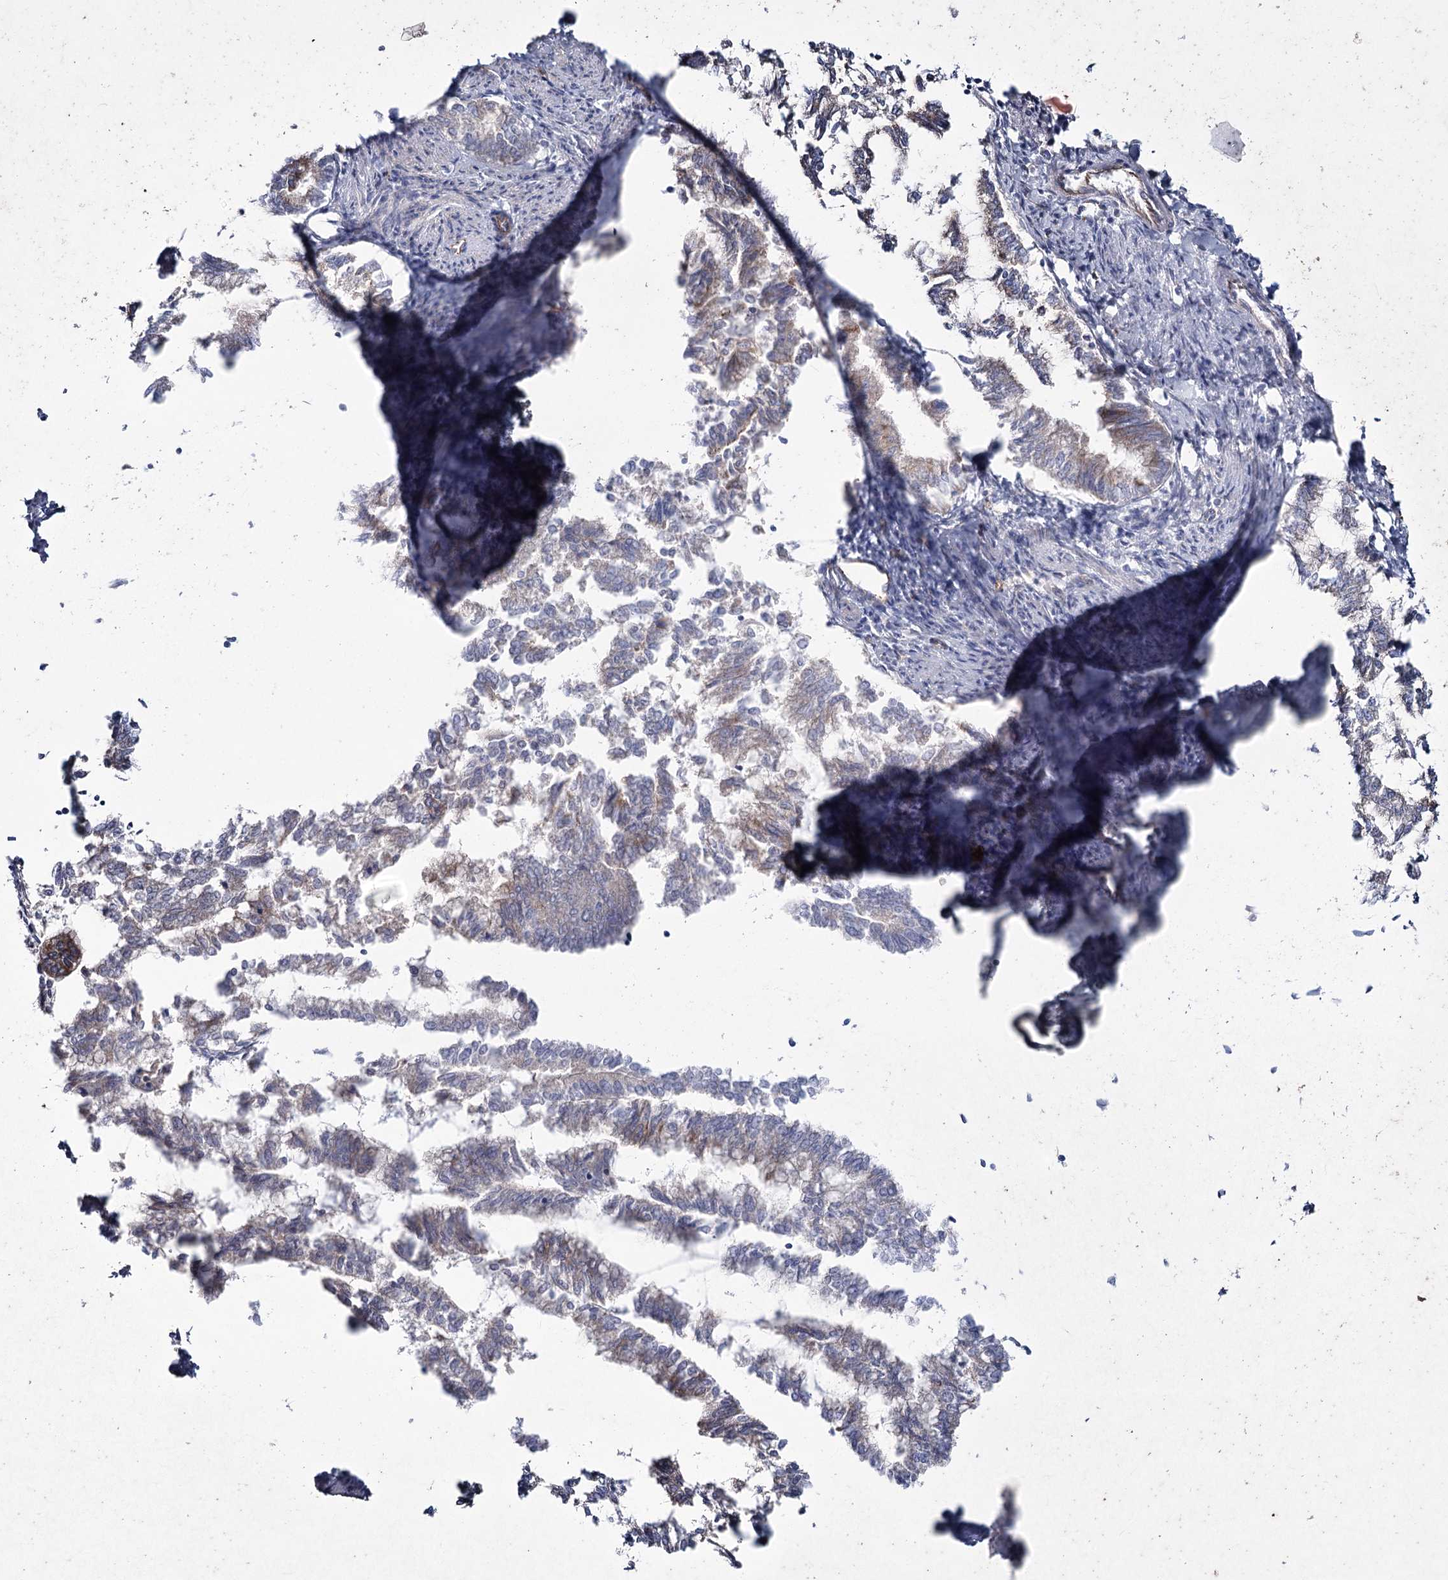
{"staining": {"intensity": "weak", "quantity": "<25%", "location": "cytoplasmic/membranous"}, "tissue": "endometrial cancer", "cell_type": "Tumor cells", "image_type": "cancer", "snomed": [{"axis": "morphology", "description": "Adenocarcinoma, NOS"}, {"axis": "topography", "description": "Endometrium"}], "caption": "Endometrial cancer stained for a protein using IHC demonstrates no expression tumor cells.", "gene": "LDLRAD3", "patient": {"sex": "female", "age": 79}}